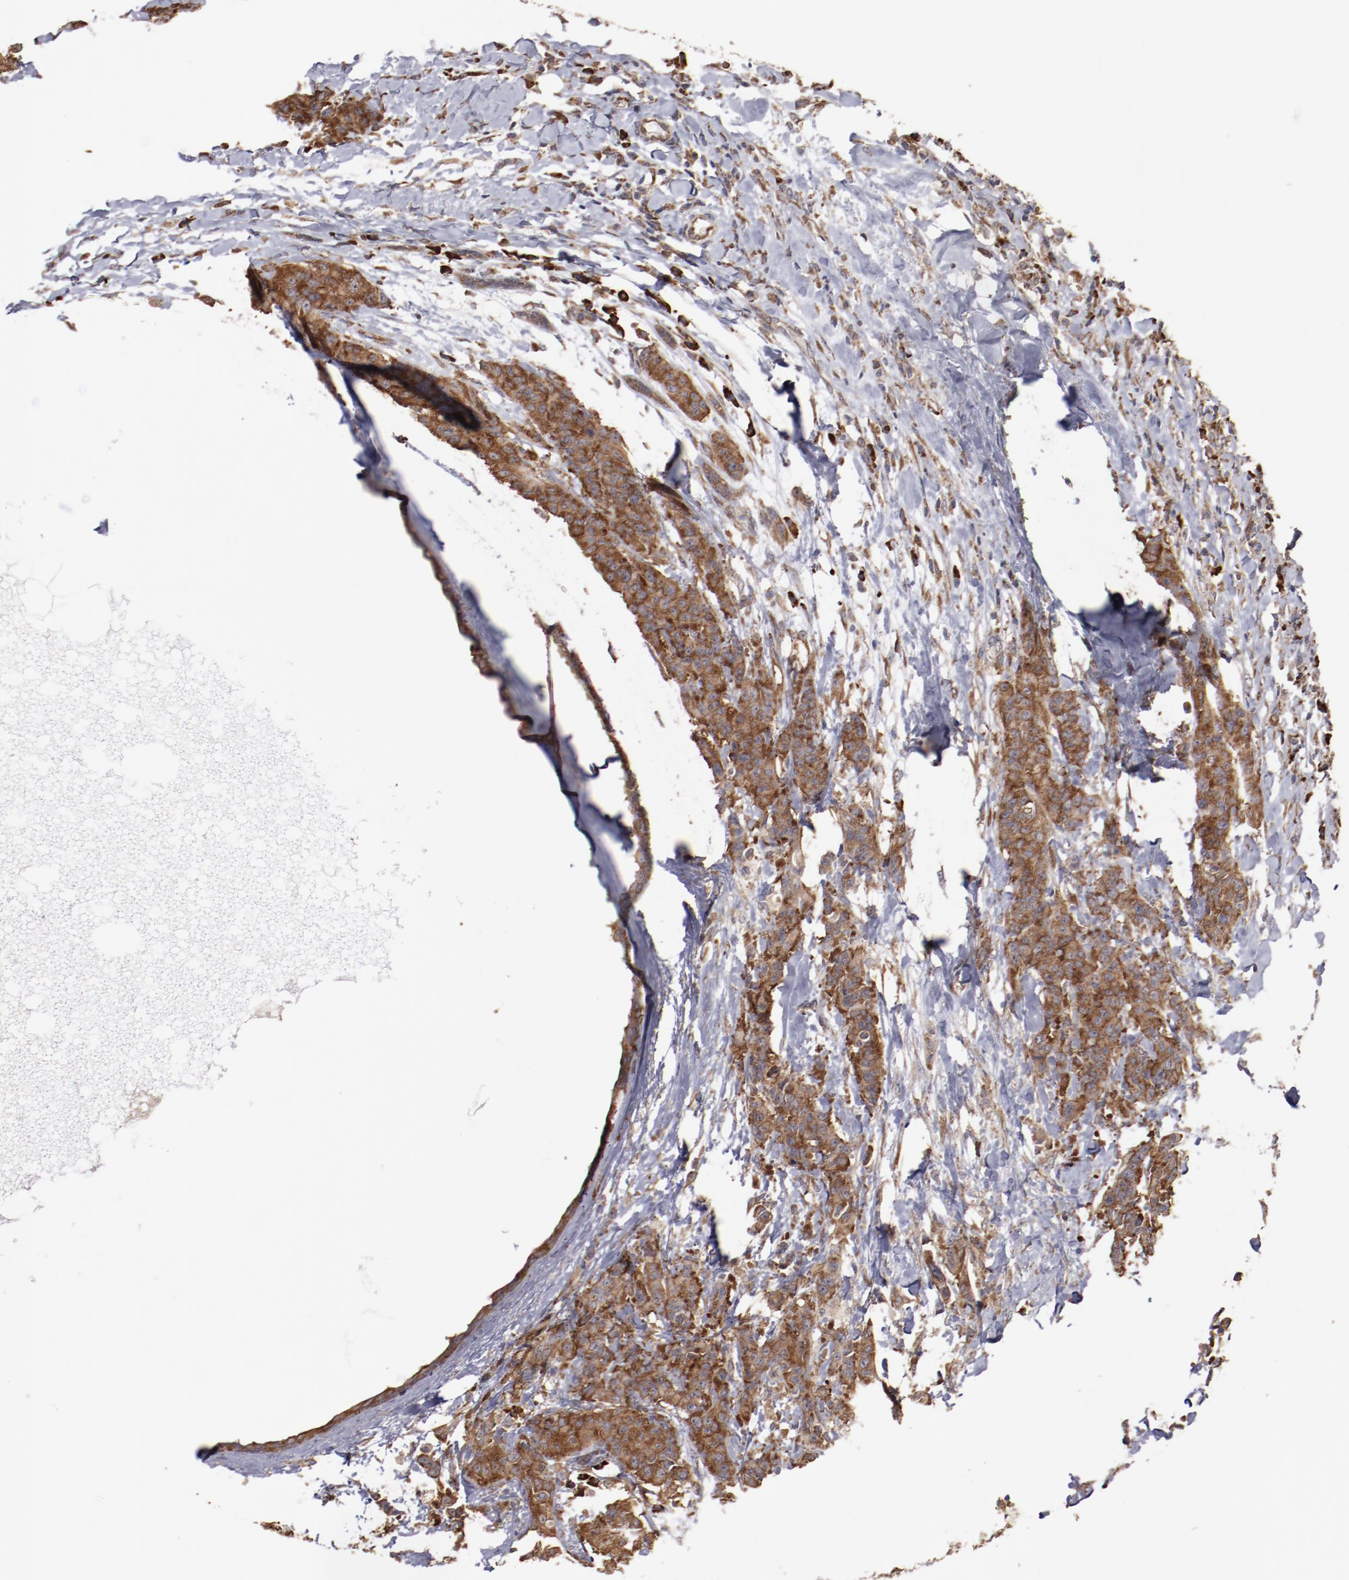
{"staining": {"intensity": "strong", "quantity": ">75%", "location": "cytoplasmic/membranous"}, "tissue": "breast cancer", "cell_type": "Tumor cells", "image_type": "cancer", "snomed": [{"axis": "morphology", "description": "Duct carcinoma"}, {"axis": "topography", "description": "Breast"}], "caption": "Strong cytoplasmic/membranous positivity is present in about >75% of tumor cells in breast invasive ductal carcinoma.", "gene": "RPS4Y1", "patient": {"sex": "female", "age": 40}}